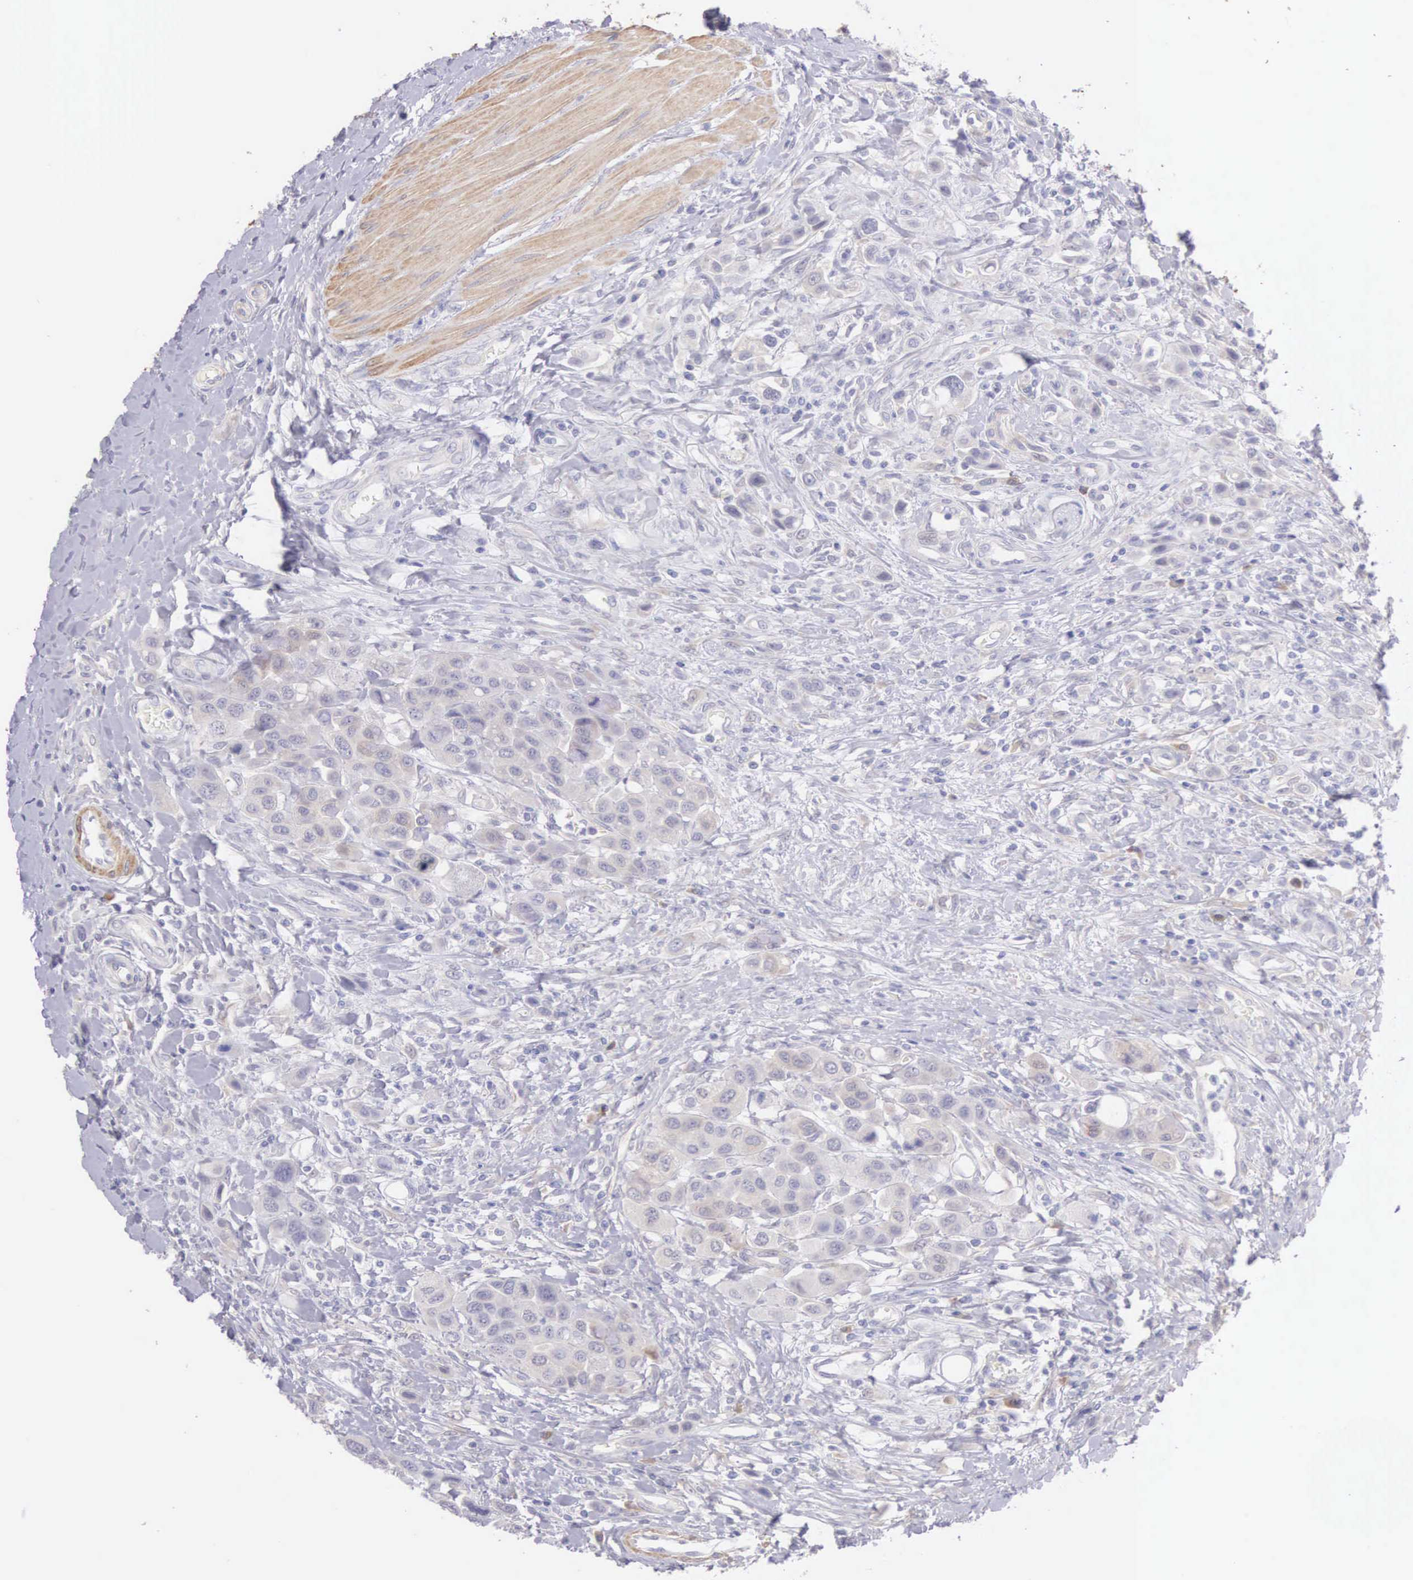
{"staining": {"intensity": "weak", "quantity": "25%-75%", "location": "cytoplasmic/membranous"}, "tissue": "urothelial cancer", "cell_type": "Tumor cells", "image_type": "cancer", "snomed": [{"axis": "morphology", "description": "Urothelial carcinoma, High grade"}, {"axis": "topography", "description": "Urinary bladder"}], "caption": "This is a photomicrograph of IHC staining of high-grade urothelial carcinoma, which shows weak expression in the cytoplasmic/membranous of tumor cells.", "gene": "ARFGAP3", "patient": {"sex": "male", "age": 50}}